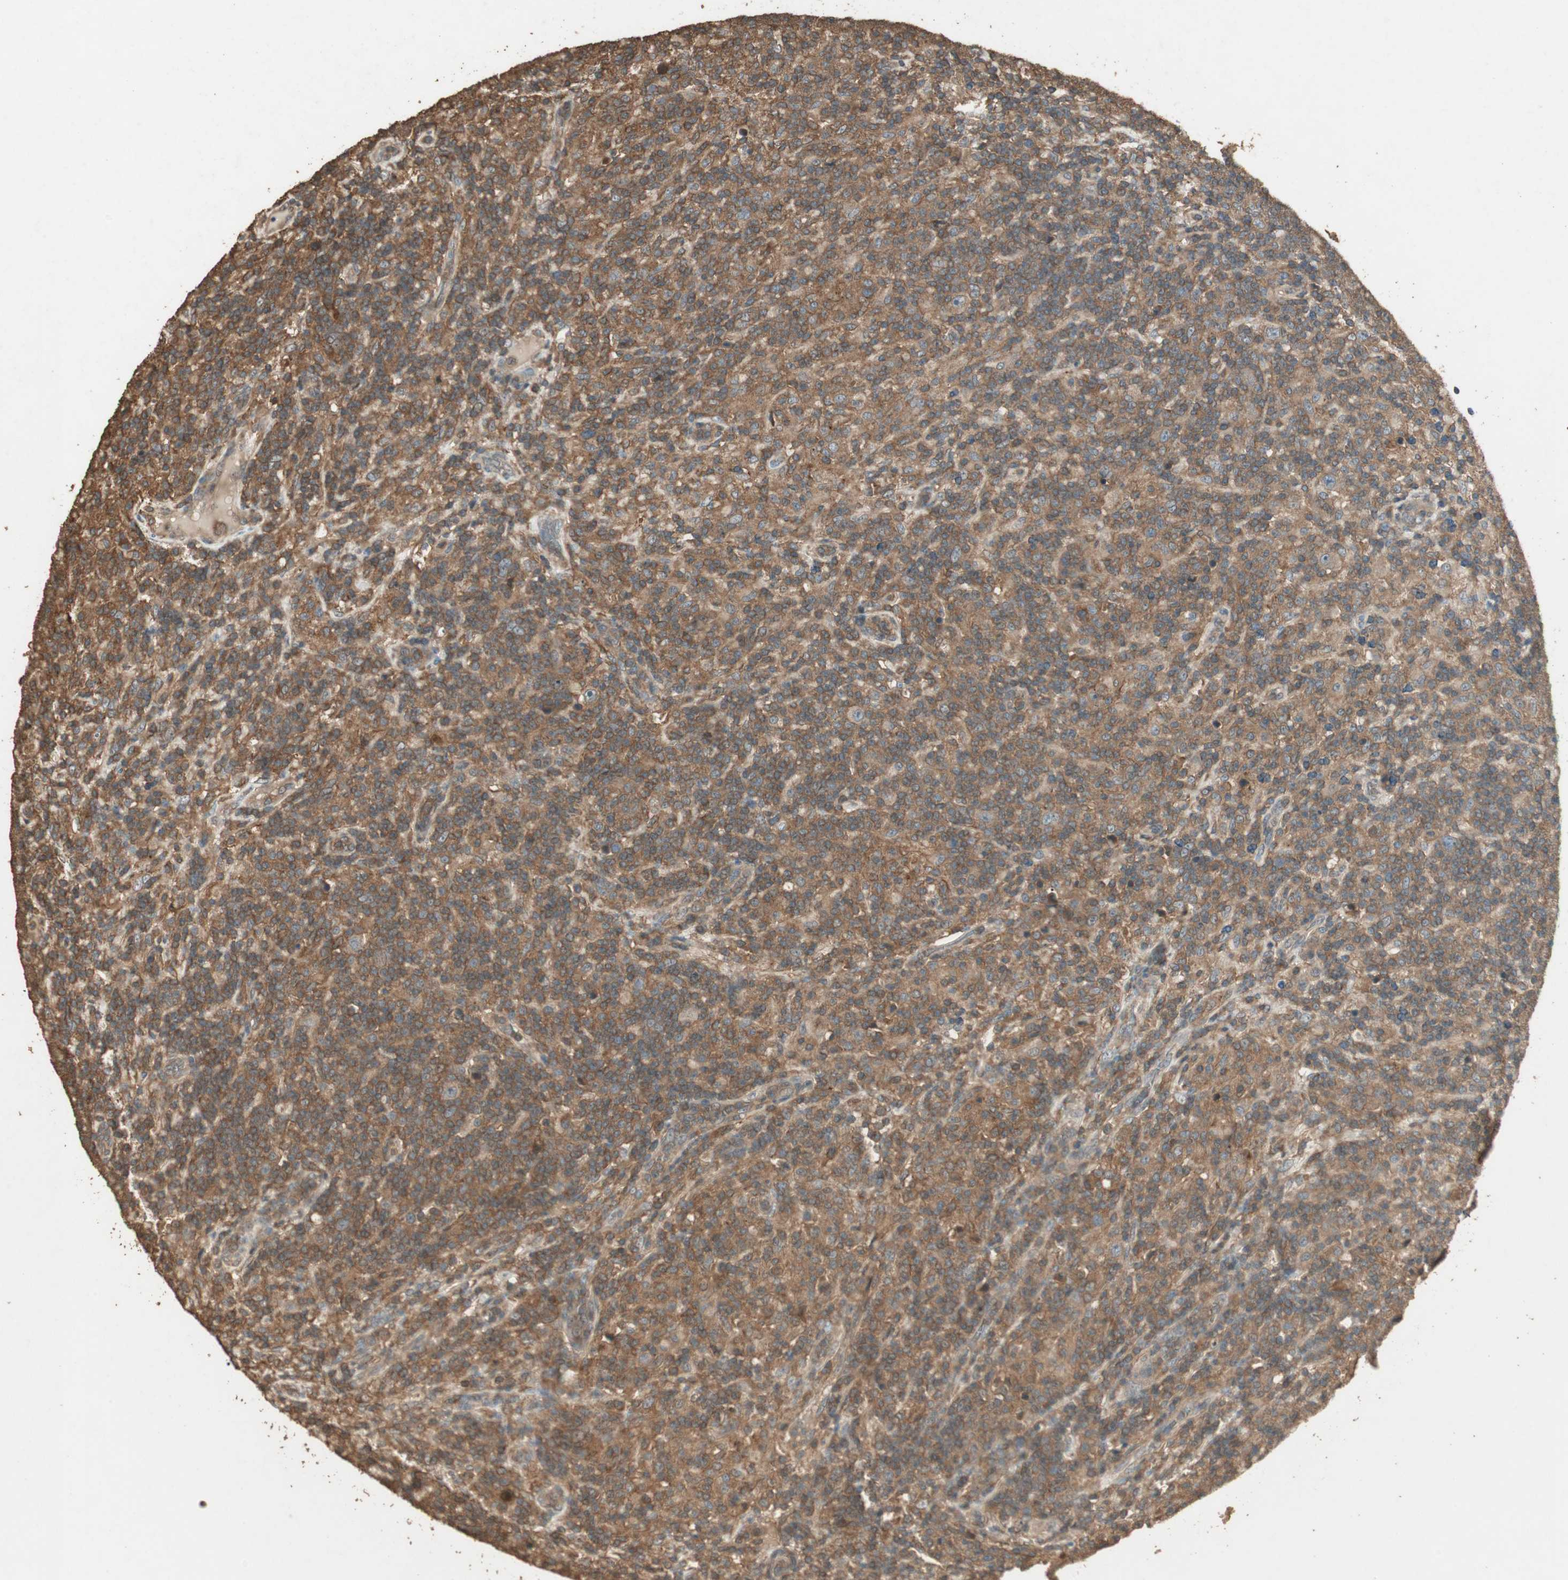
{"staining": {"intensity": "strong", "quantity": ">75%", "location": "cytoplasmic/membranous"}, "tissue": "lymphoma", "cell_type": "Tumor cells", "image_type": "cancer", "snomed": [{"axis": "morphology", "description": "Hodgkin's disease, NOS"}, {"axis": "topography", "description": "Lymph node"}], "caption": "Lymphoma tissue shows strong cytoplasmic/membranous expression in approximately >75% of tumor cells (DAB IHC with brightfield microscopy, high magnification).", "gene": "USP2", "patient": {"sex": "male", "age": 70}}